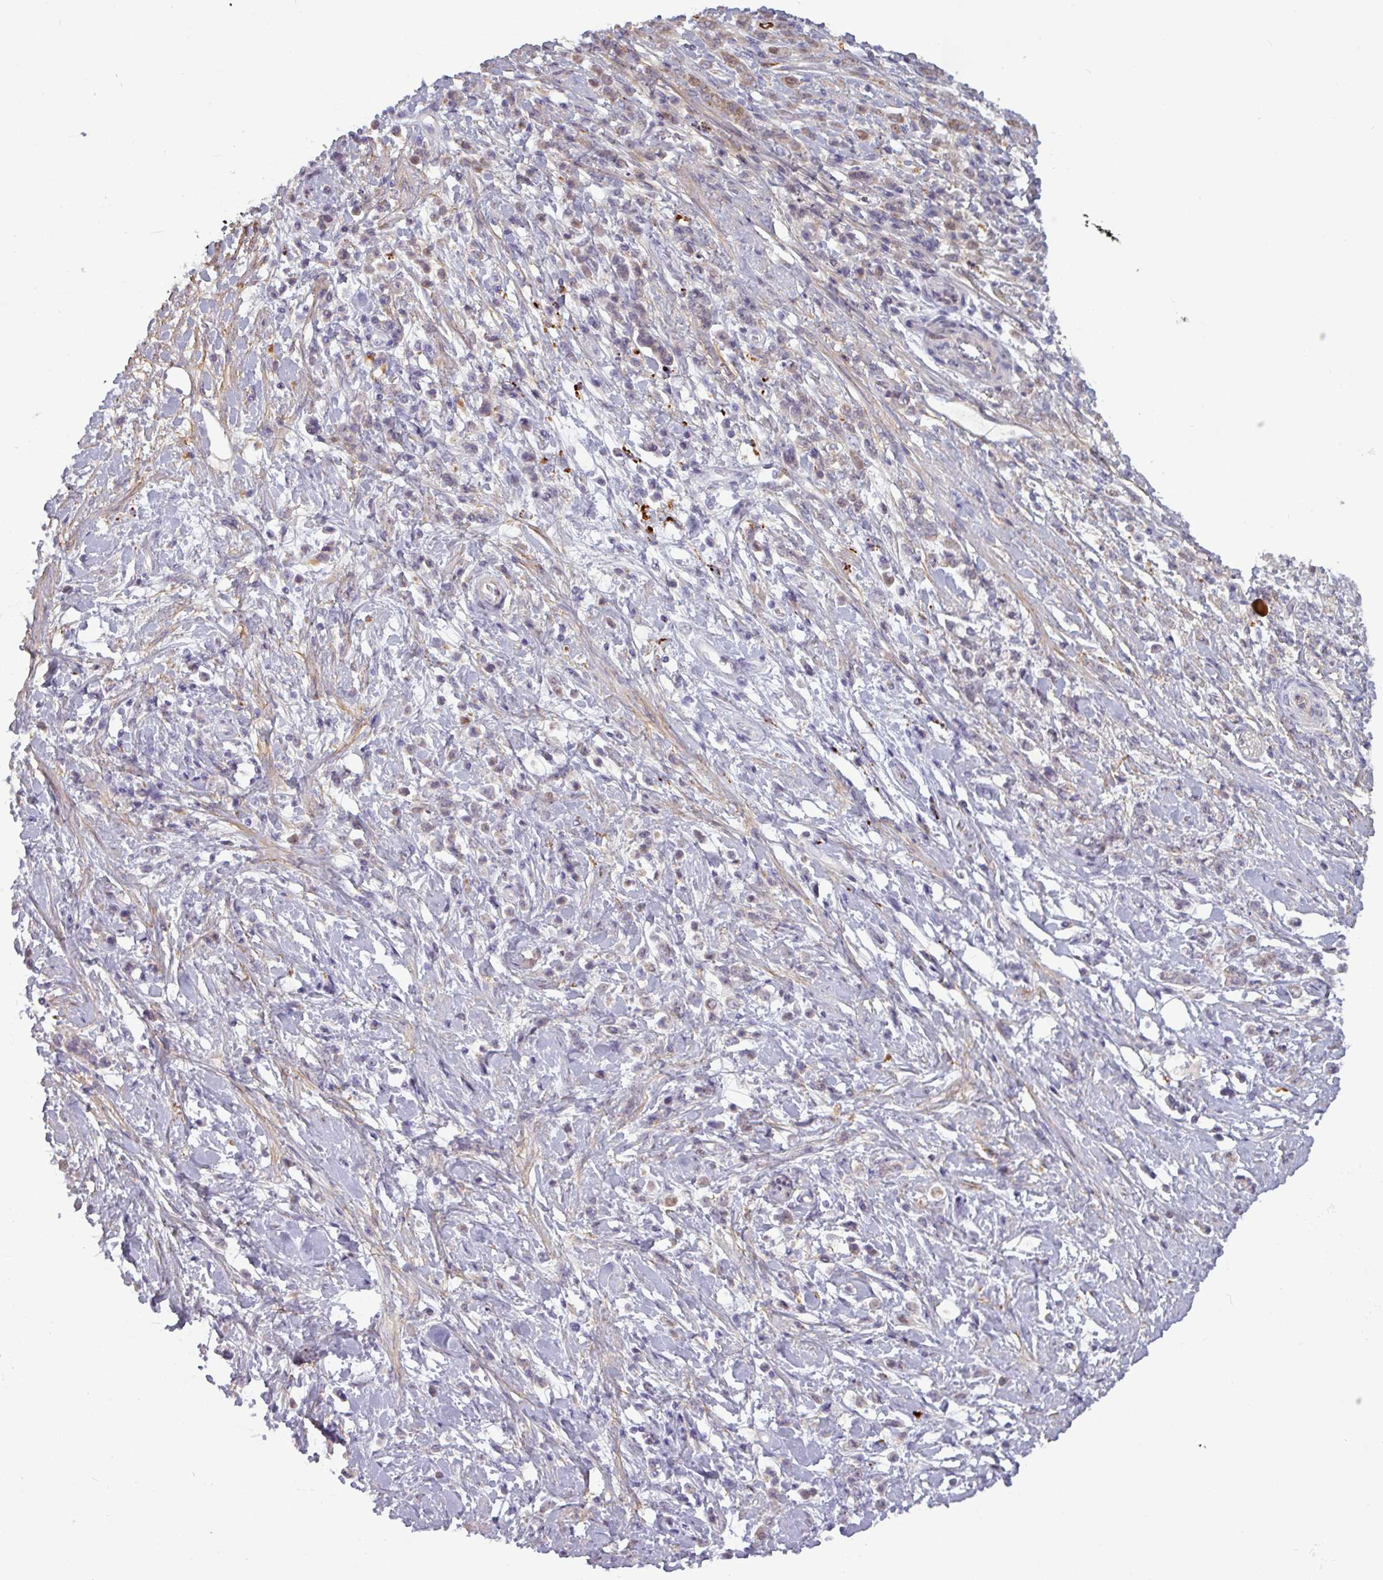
{"staining": {"intensity": "weak", "quantity": "<25%", "location": "cytoplasmic/membranous"}, "tissue": "stomach cancer", "cell_type": "Tumor cells", "image_type": "cancer", "snomed": [{"axis": "morphology", "description": "Adenocarcinoma, NOS"}, {"axis": "topography", "description": "Stomach"}], "caption": "Immunohistochemistry (IHC) image of adenocarcinoma (stomach) stained for a protein (brown), which demonstrates no expression in tumor cells.", "gene": "C2orf16", "patient": {"sex": "female", "age": 60}}